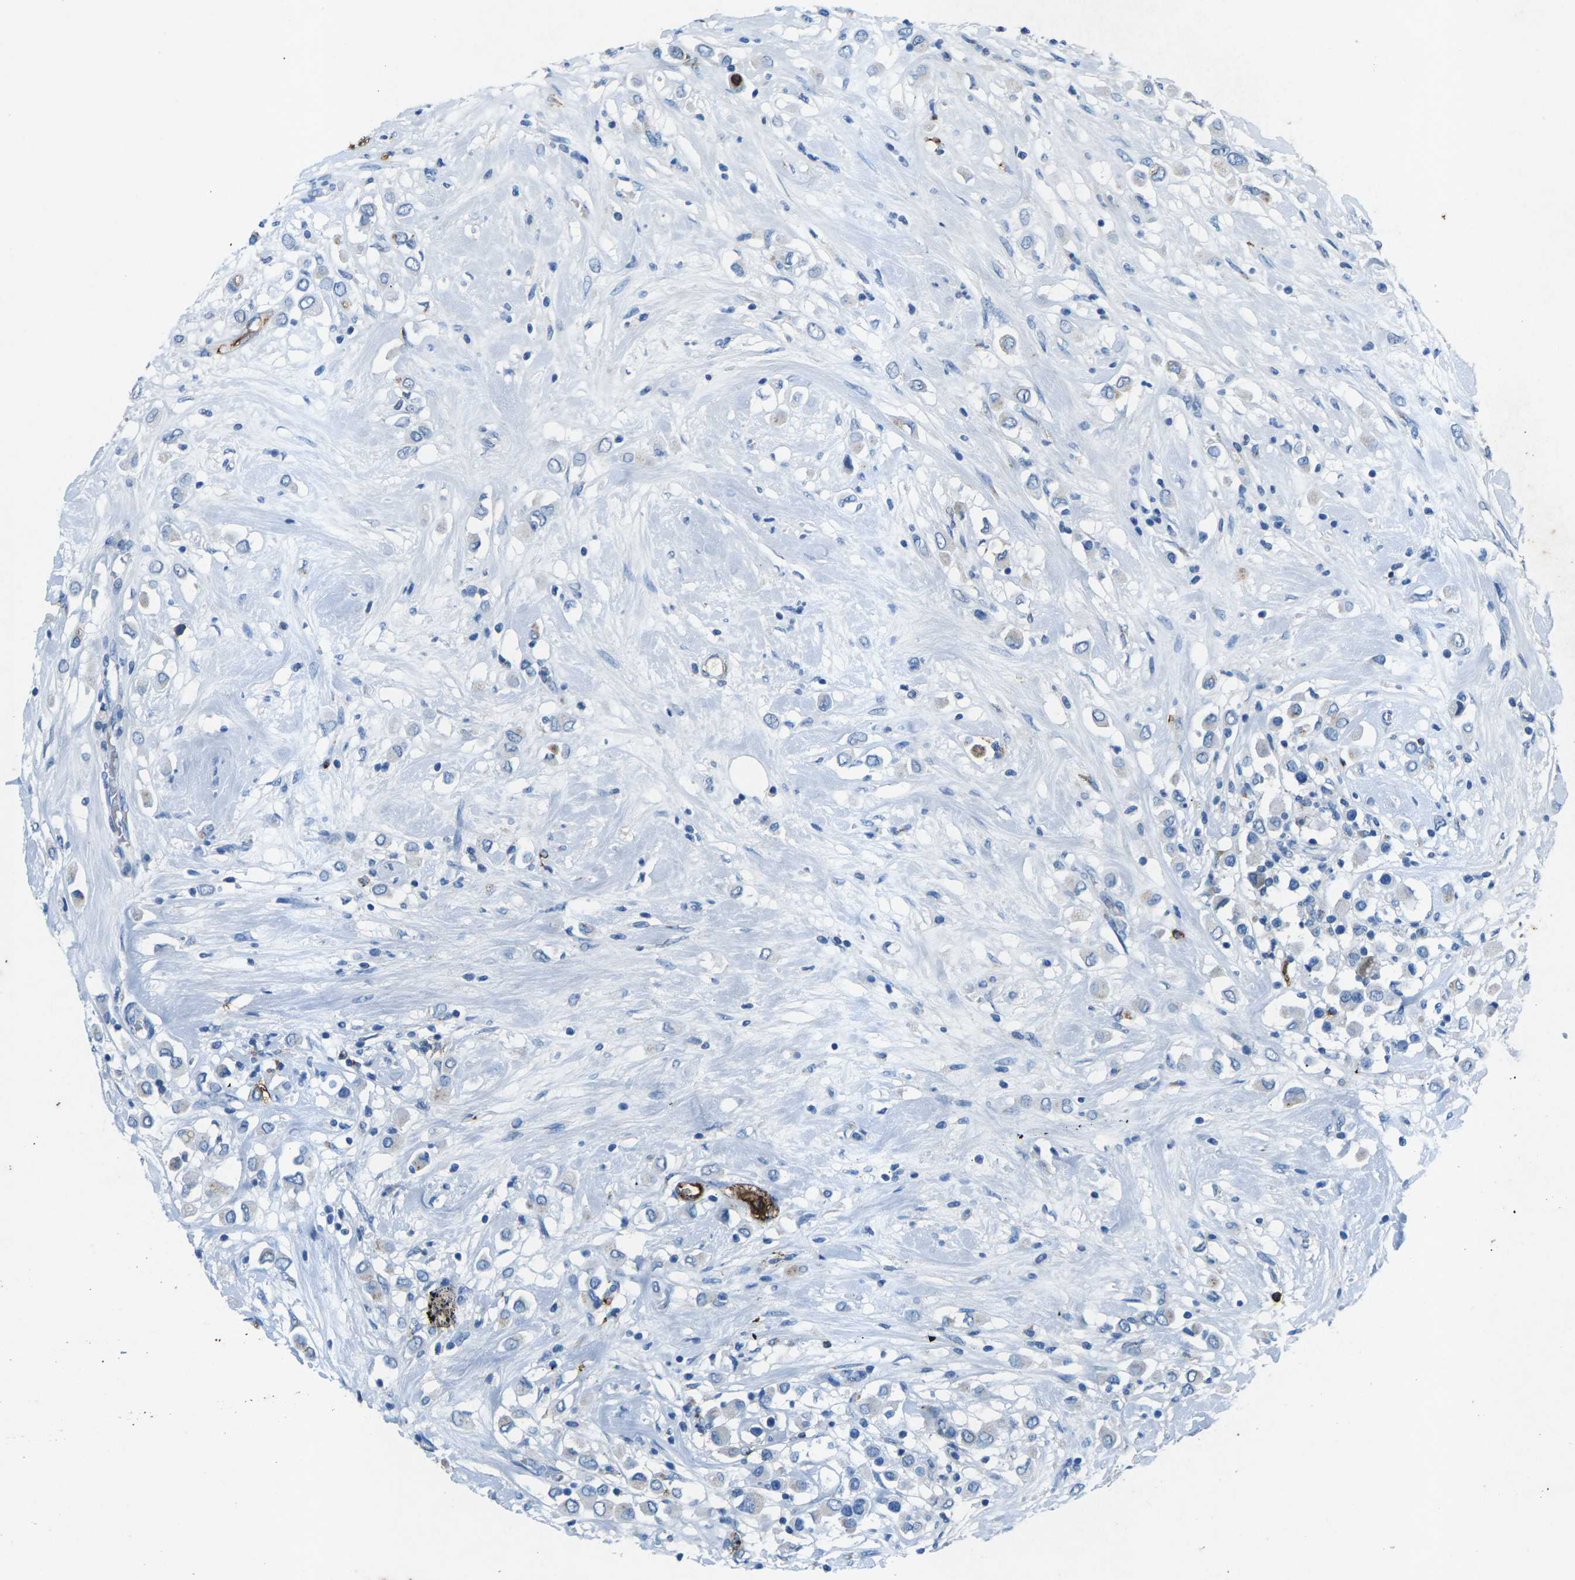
{"staining": {"intensity": "moderate", "quantity": "<25%", "location": "cytoplasmic/membranous"}, "tissue": "breast cancer", "cell_type": "Tumor cells", "image_type": "cancer", "snomed": [{"axis": "morphology", "description": "Duct carcinoma"}, {"axis": "topography", "description": "Breast"}], "caption": "A photomicrograph of human breast invasive ductal carcinoma stained for a protein shows moderate cytoplasmic/membranous brown staining in tumor cells.", "gene": "CTAGE1", "patient": {"sex": "female", "age": 61}}